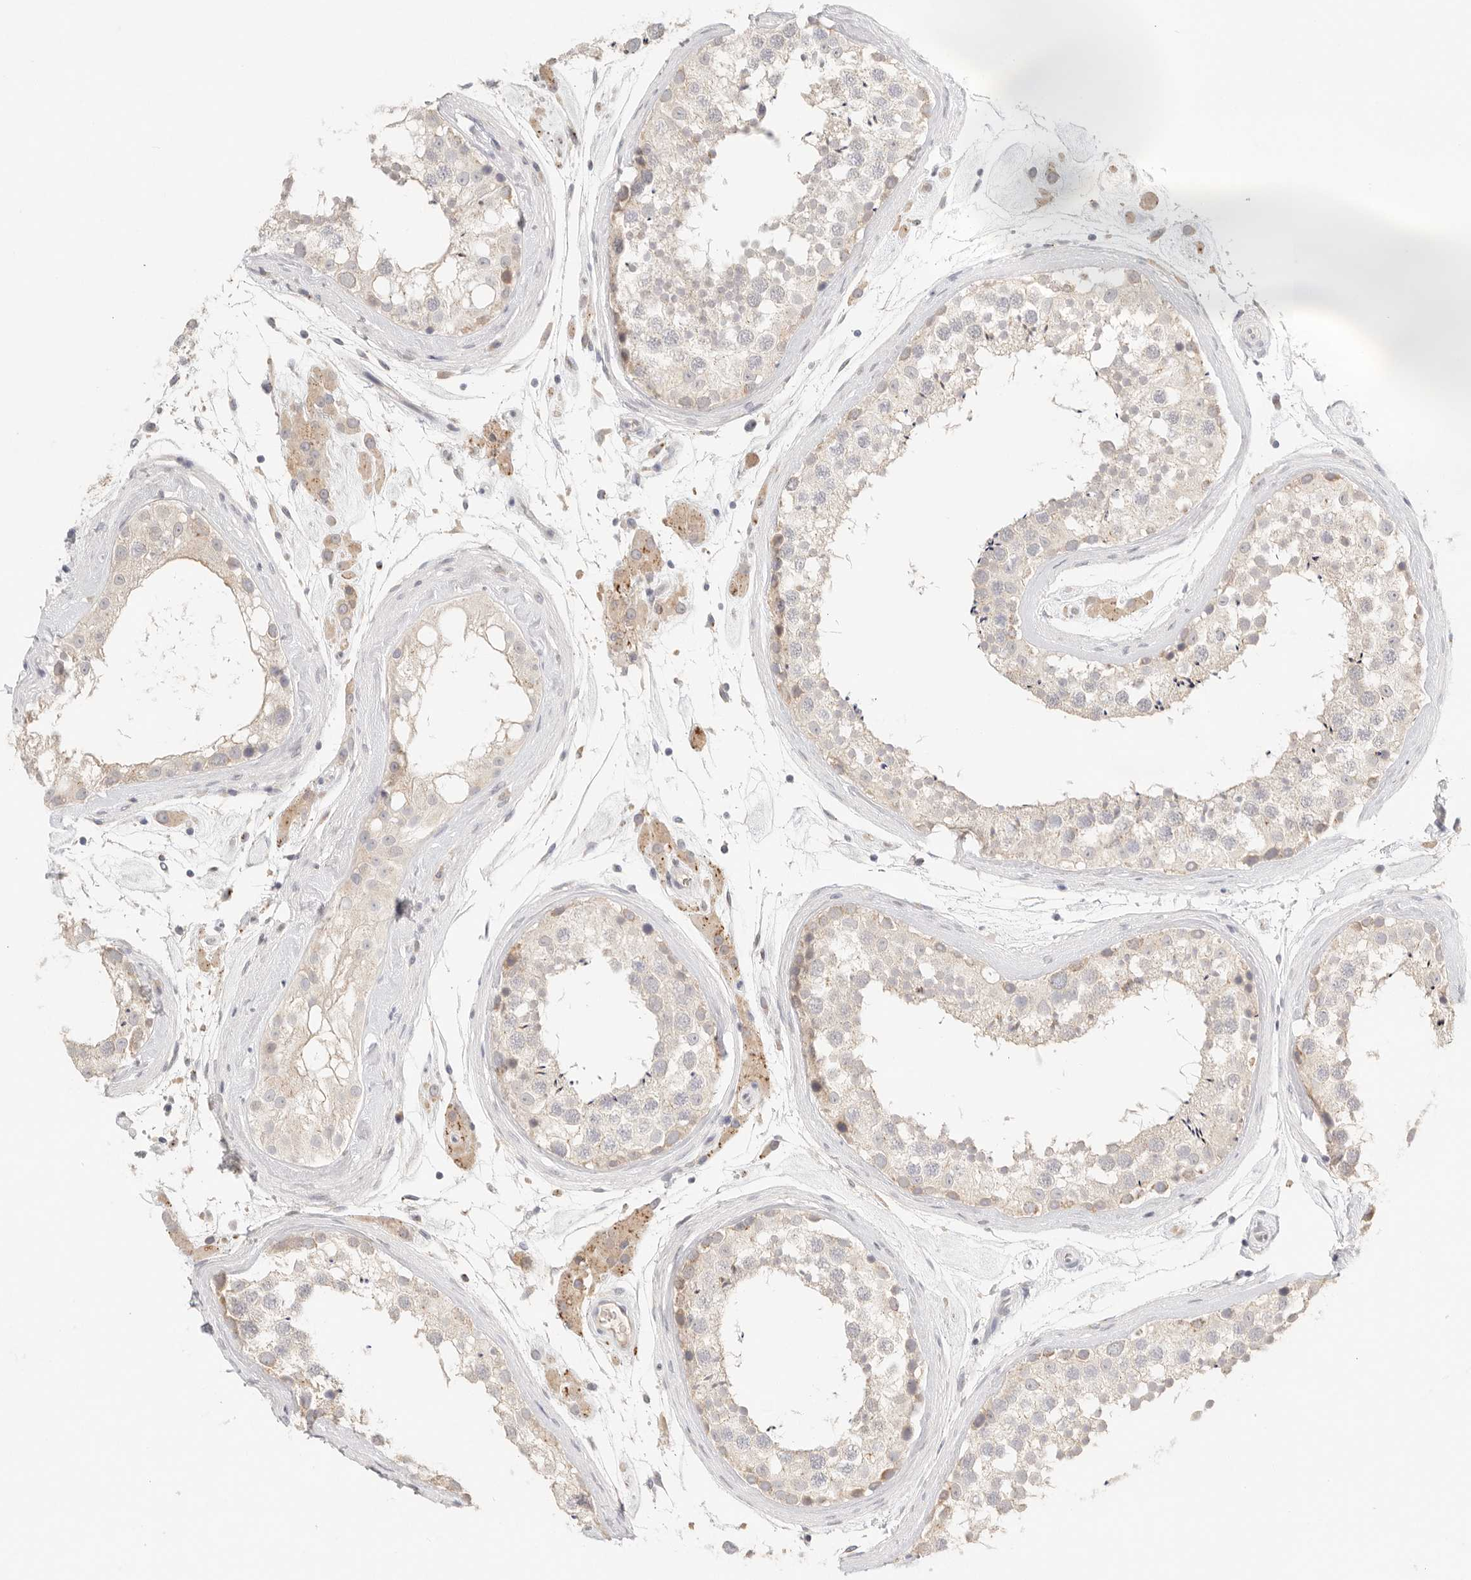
{"staining": {"intensity": "weak", "quantity": "<25%", "location": "cytoplasmic/membranous"}, "tissue": "testis", "cell_type": "Cells in seminiferous ducts", "image_type": "normal", "snomed": [{"axis": "morphology", "description": "Normal tissue, NOS"}, {"axis": "topography", "description": "Testis"}], "caption": "This image is of normal testis stained with immunohistochemistry to label a protein in brown with the nuclei are counter-stained blue. There is no positivity in cells in seminiferous ducts.", "gene": "CEP120", "patient": {"sex": "male", "age": 46}}